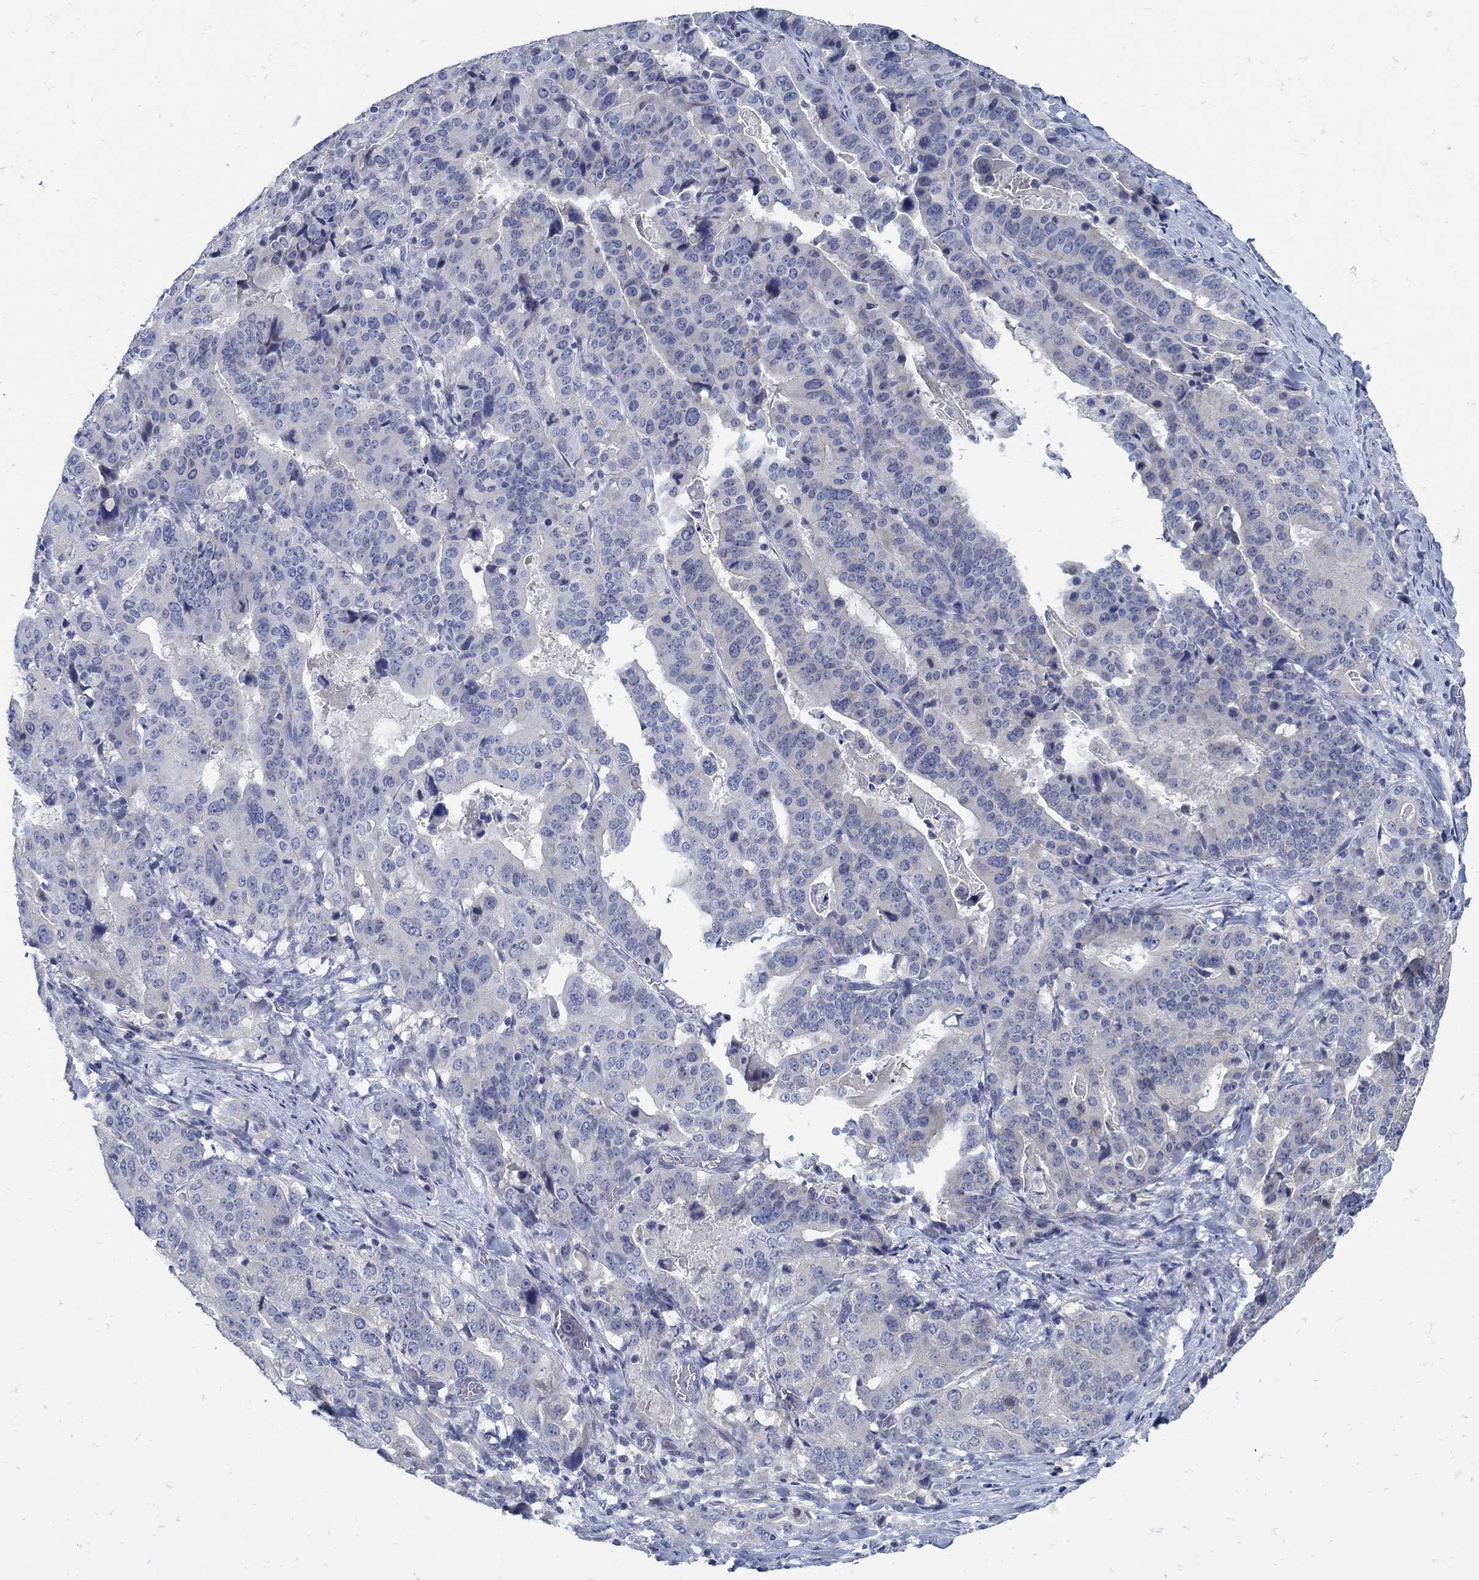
{"staining": {"intensity": "negative", "quantity": "none", "location": "none"}, "tissue": "stomach cancer", "cell_type": "Tumor cells", "image_type": "cancer", "snomed": [{"axis": "morphology", "description": "Adenocarcinoma, NOS"}, {"axis": "topography", "description": "Stomach"}], "caption": "The immunohistochemistry histopathology image has no significant expression in tumor cells of stomach cancer tissue.", "gene": "ZFAND4", "patient": {"sex": "male", "age": 48}}